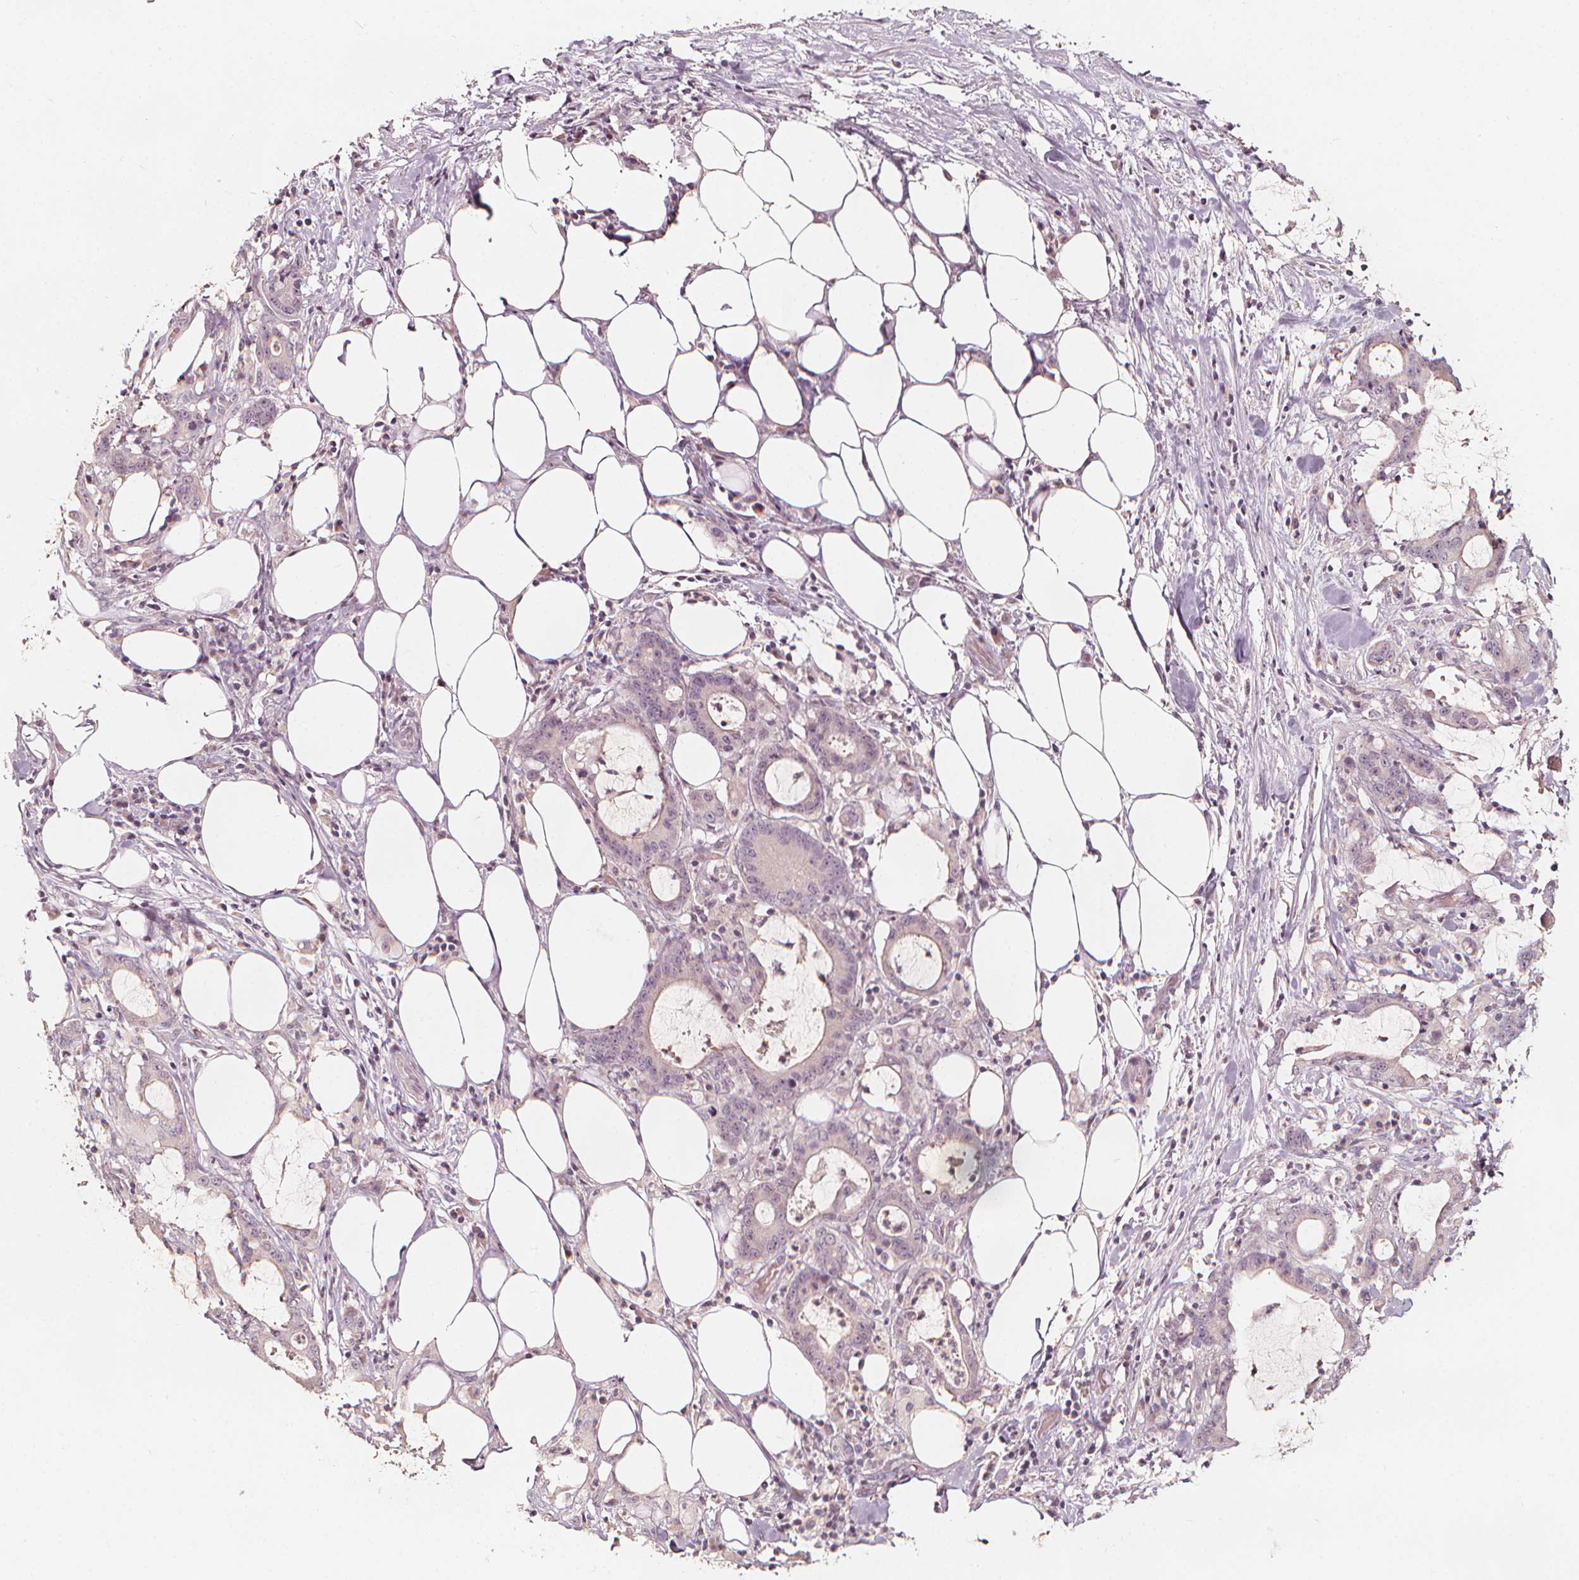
{"staining": {"intensity": "negative", "quantity": "none", "location": "none"}, "tissue": "stomach cancer", "cell_type": "Tumor cells", "image_type": "cancer", "snomed": [{"axis": "morphology", "description": "Adenocarcinoma, NOS"}, {"axis": "topography", "description": "Stomach, upper"}], "caption": "Stomach cancer (adenocarcinoma) was stained to show a protein in brown. There is no significant expression in tumor cells.", "gene": "NPC1L1", "patient": {"sex": "male", "age": 68}}